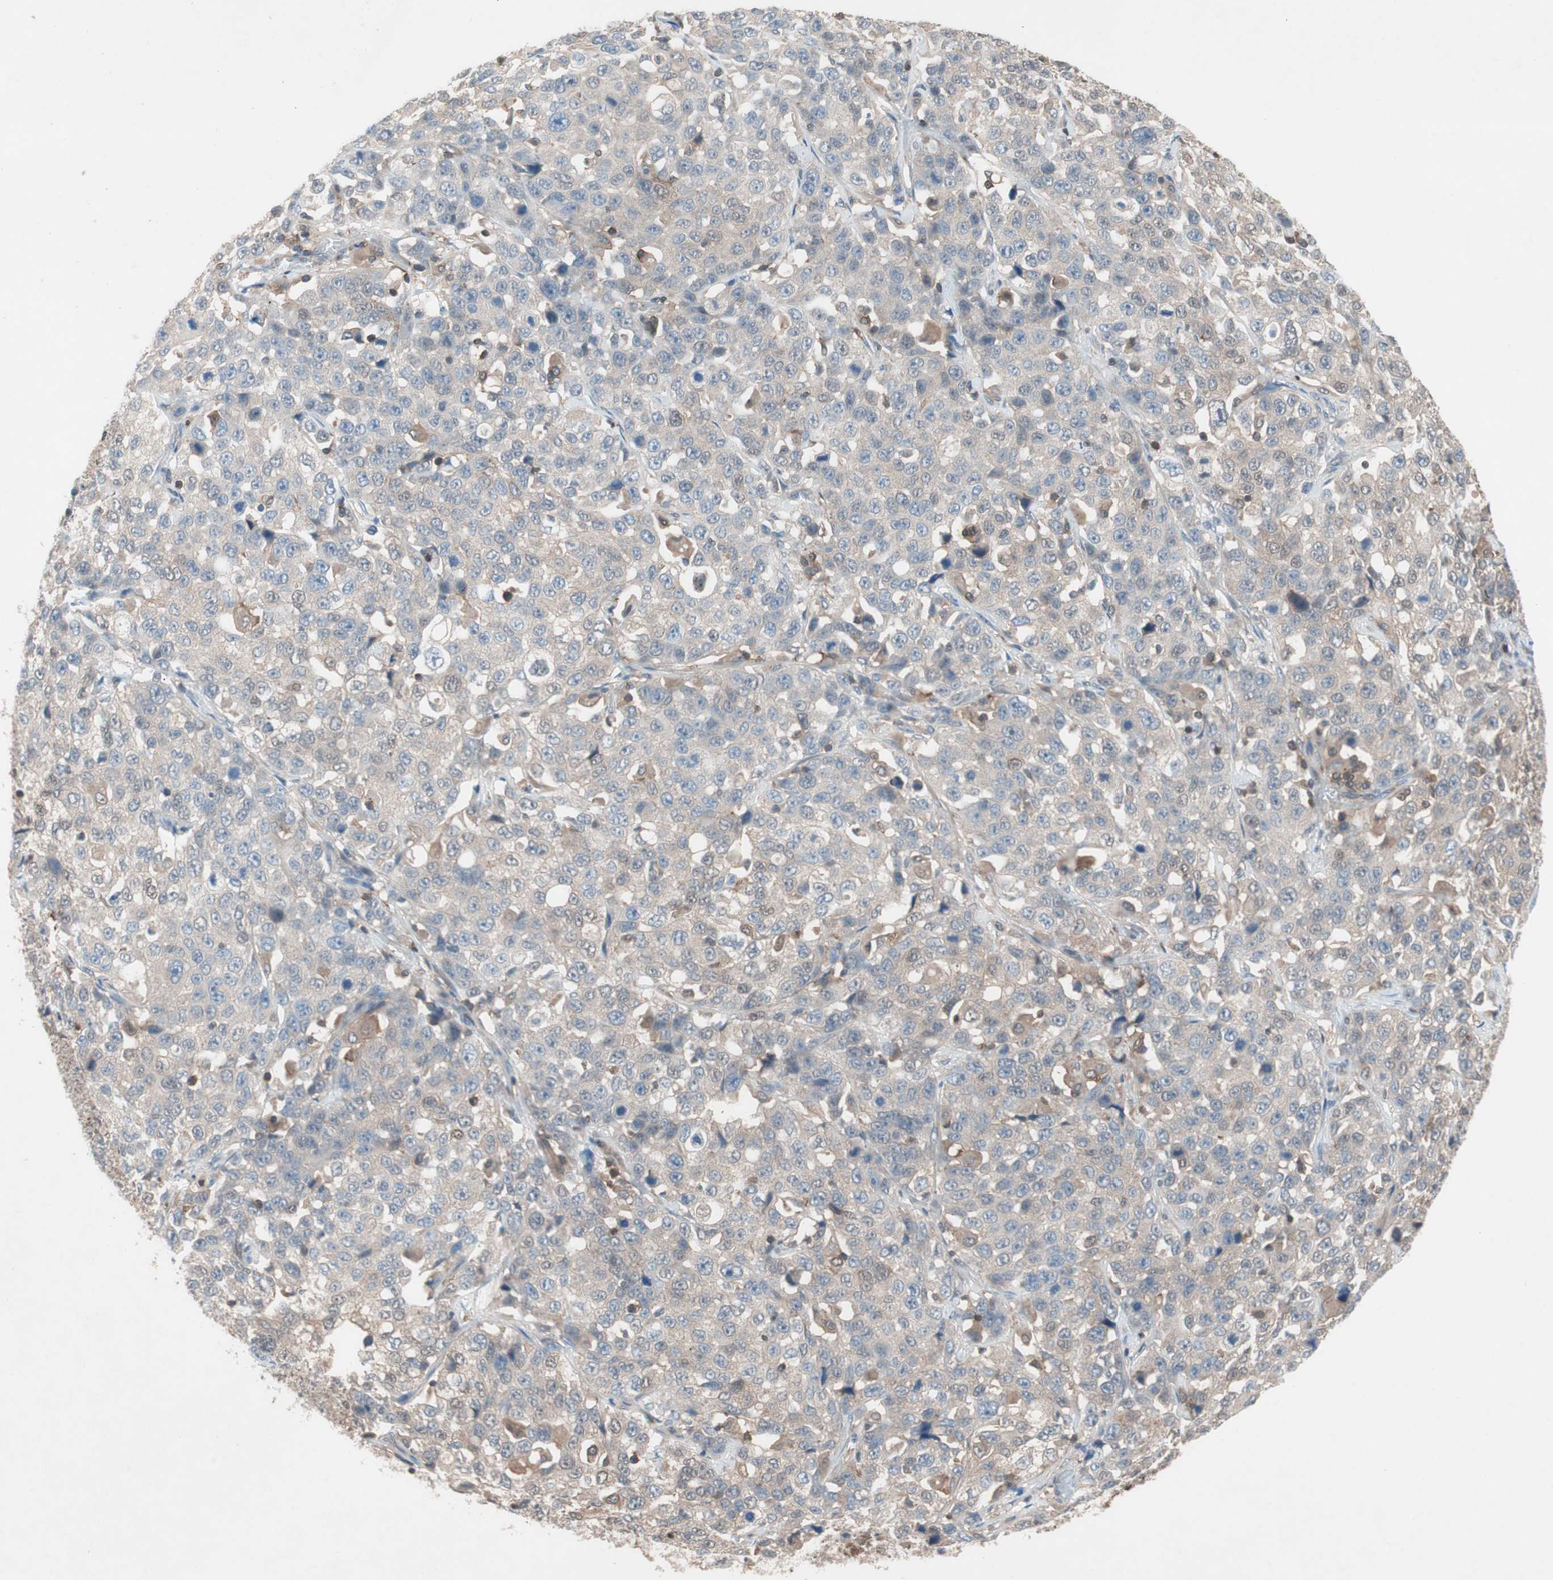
{"staining": {"intensity": "weak", "quantity": "25%-75%", "location": "cytoplasmic/membranous"}, "tissue": "stomach cancer", "cell_type": "Tumor cells", "image_type": "cancer", "snomed": [{"axis": "morphology", "description": "Normal tissue, NOS"}, {"axis": "morphology", "description": "Adenocarcinoma, NOS"}, {"axis": "topography", "description": "Stomach"}], "caption": "Immunohistochemistry (IHC) photomicrograph of stomach adenocarcinoma stained for a protein (brown), which reveals low levels of weak cytoplasmic/membranous staining in about 25%-75% of tumor cells.", "gene": "GALT", "patient": {"sex": "male", "age": 48}}